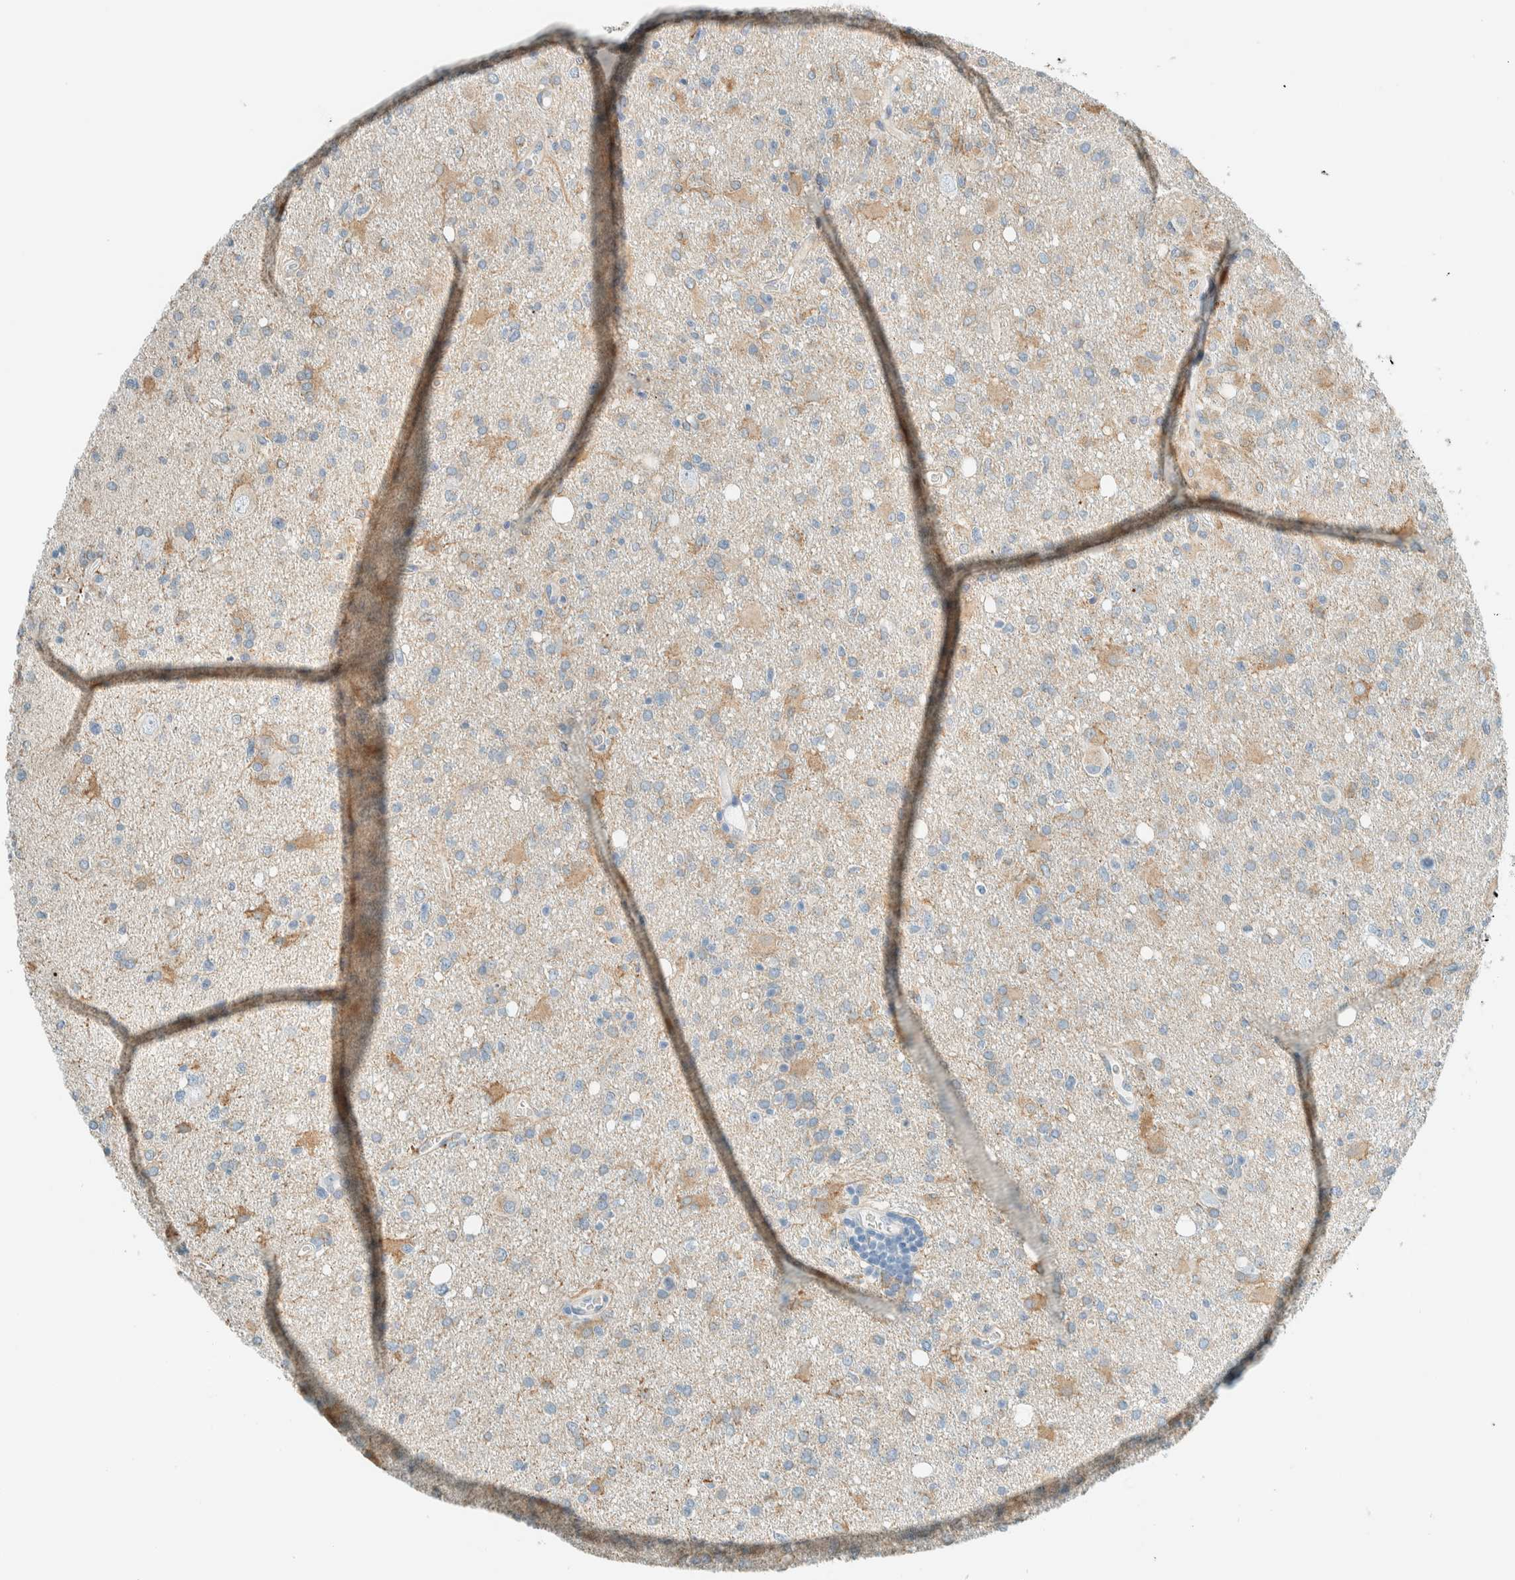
{"staining": {"intensity": "weak", "quantity": "25%-75%", "location": "cytoplasmic/membranous"}, "tissue": "glioma", "cell_type": "Tumor cells", "image_type": "cancer", "snomed": [{"axis": "morphology", "description": "Glioma, malignant, High grade"}, {"axis": "topography", "description": "Brain"}], "caption": "Protein expression analysis of glioma demonstrates weak cytoplasmic/membranous positivity in about 25%-75% of tumor cells.", "gene": "ALDH7A1", "patient": {"sex": "female", "age": 57}}